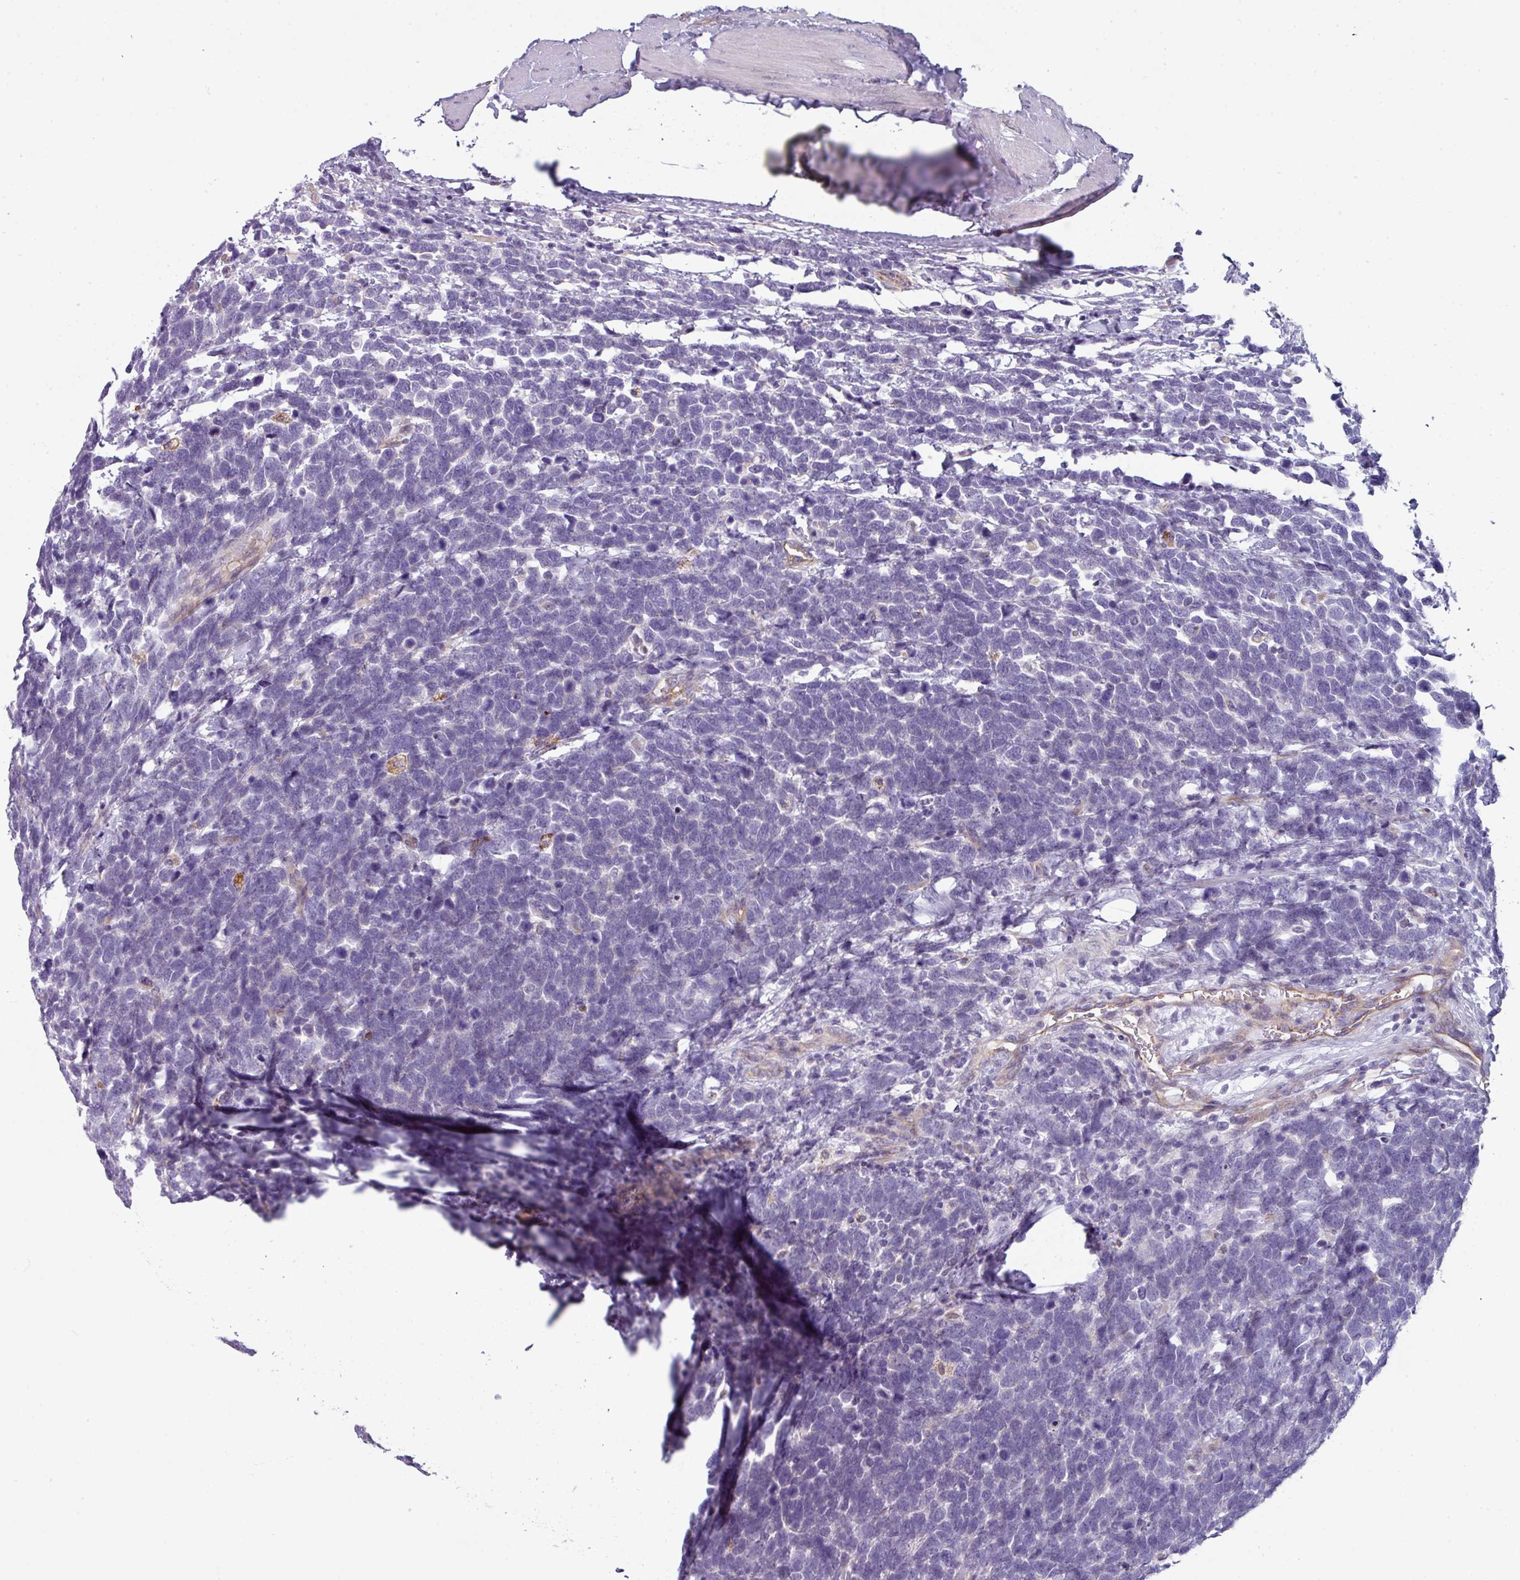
{"staining": {"intensity": "negative", "quantity": "none", "location": "none"}, "tissue": "urothelial cancer", "cell_type": "Tumor cells", "image_type": "cancer", "snomed": [{"axis": "morphology", "description": "Urothelial carcinoma, High grade"}, {"axis": "topography", "description": "Urinary bladder"}], "caption": "A histopathology image of high-grade urothelial carcinoma stained for a protein displays no brown staining in tumor cells.", "gene": "BUD23", "patient": {"sex": "female", "age": 82}}